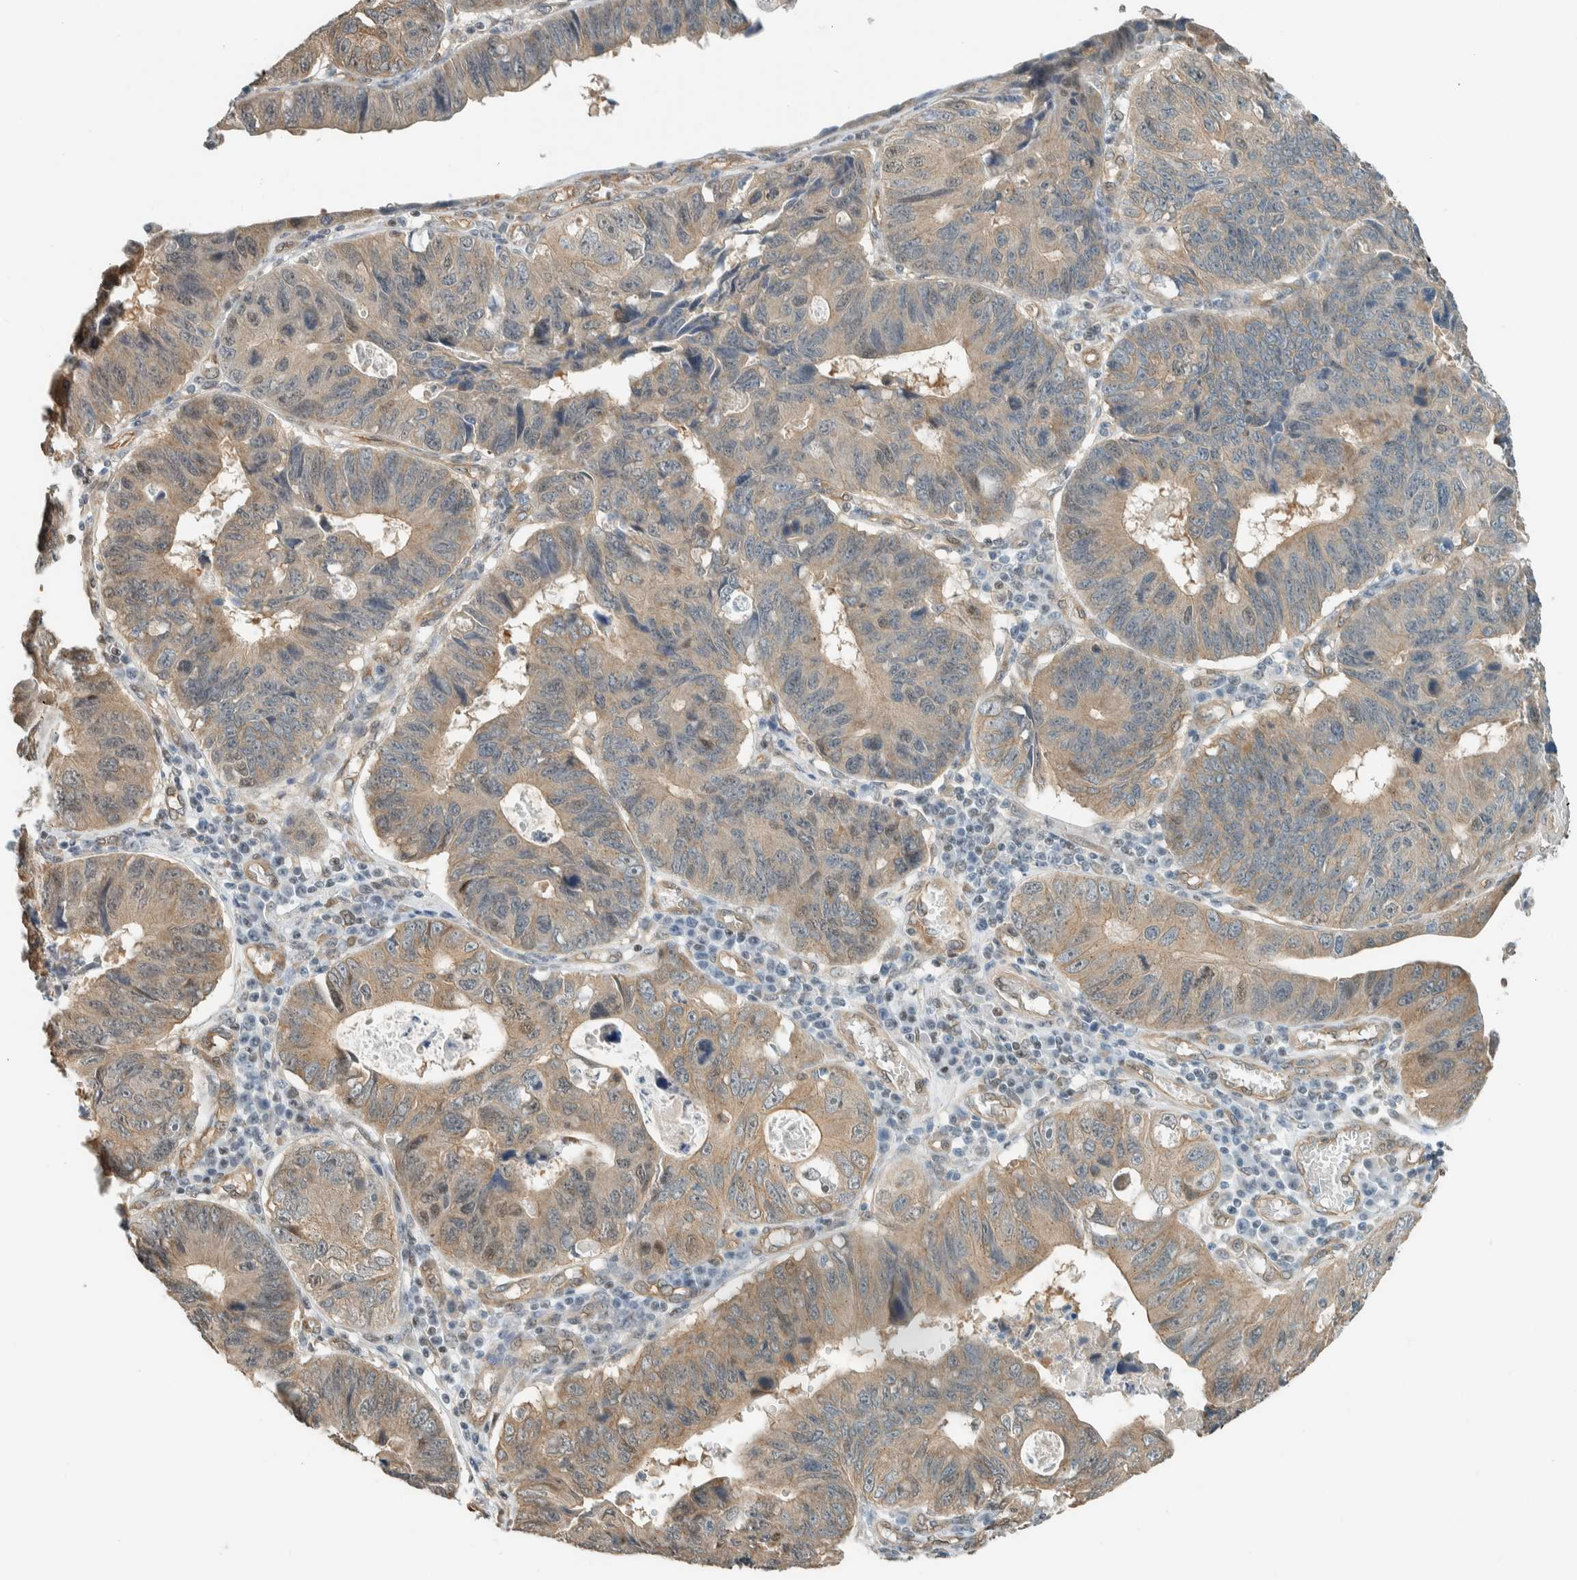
{"staining": {"intensity": "weak", "quantity": ">75%", "location": "cytoplasmic/membranous"}, "tissue": "stomach cancer", "cell_type": "Tumor cells", "image_type": "cancer", "snomed": [{"axis": "morphology", "description": "Adenocarcinoma, NOS"}, {"axis": "topography", "description": "Stomach"}], "caption": "Protein positivity by IHC shows weak cytoplasmic/membranous positivity in approximately >75% of tumor cells in stomach cancer (adenocarcinoma).", "gene": "NIBAN2", "patient": {"sex": "male", "age": 59}}